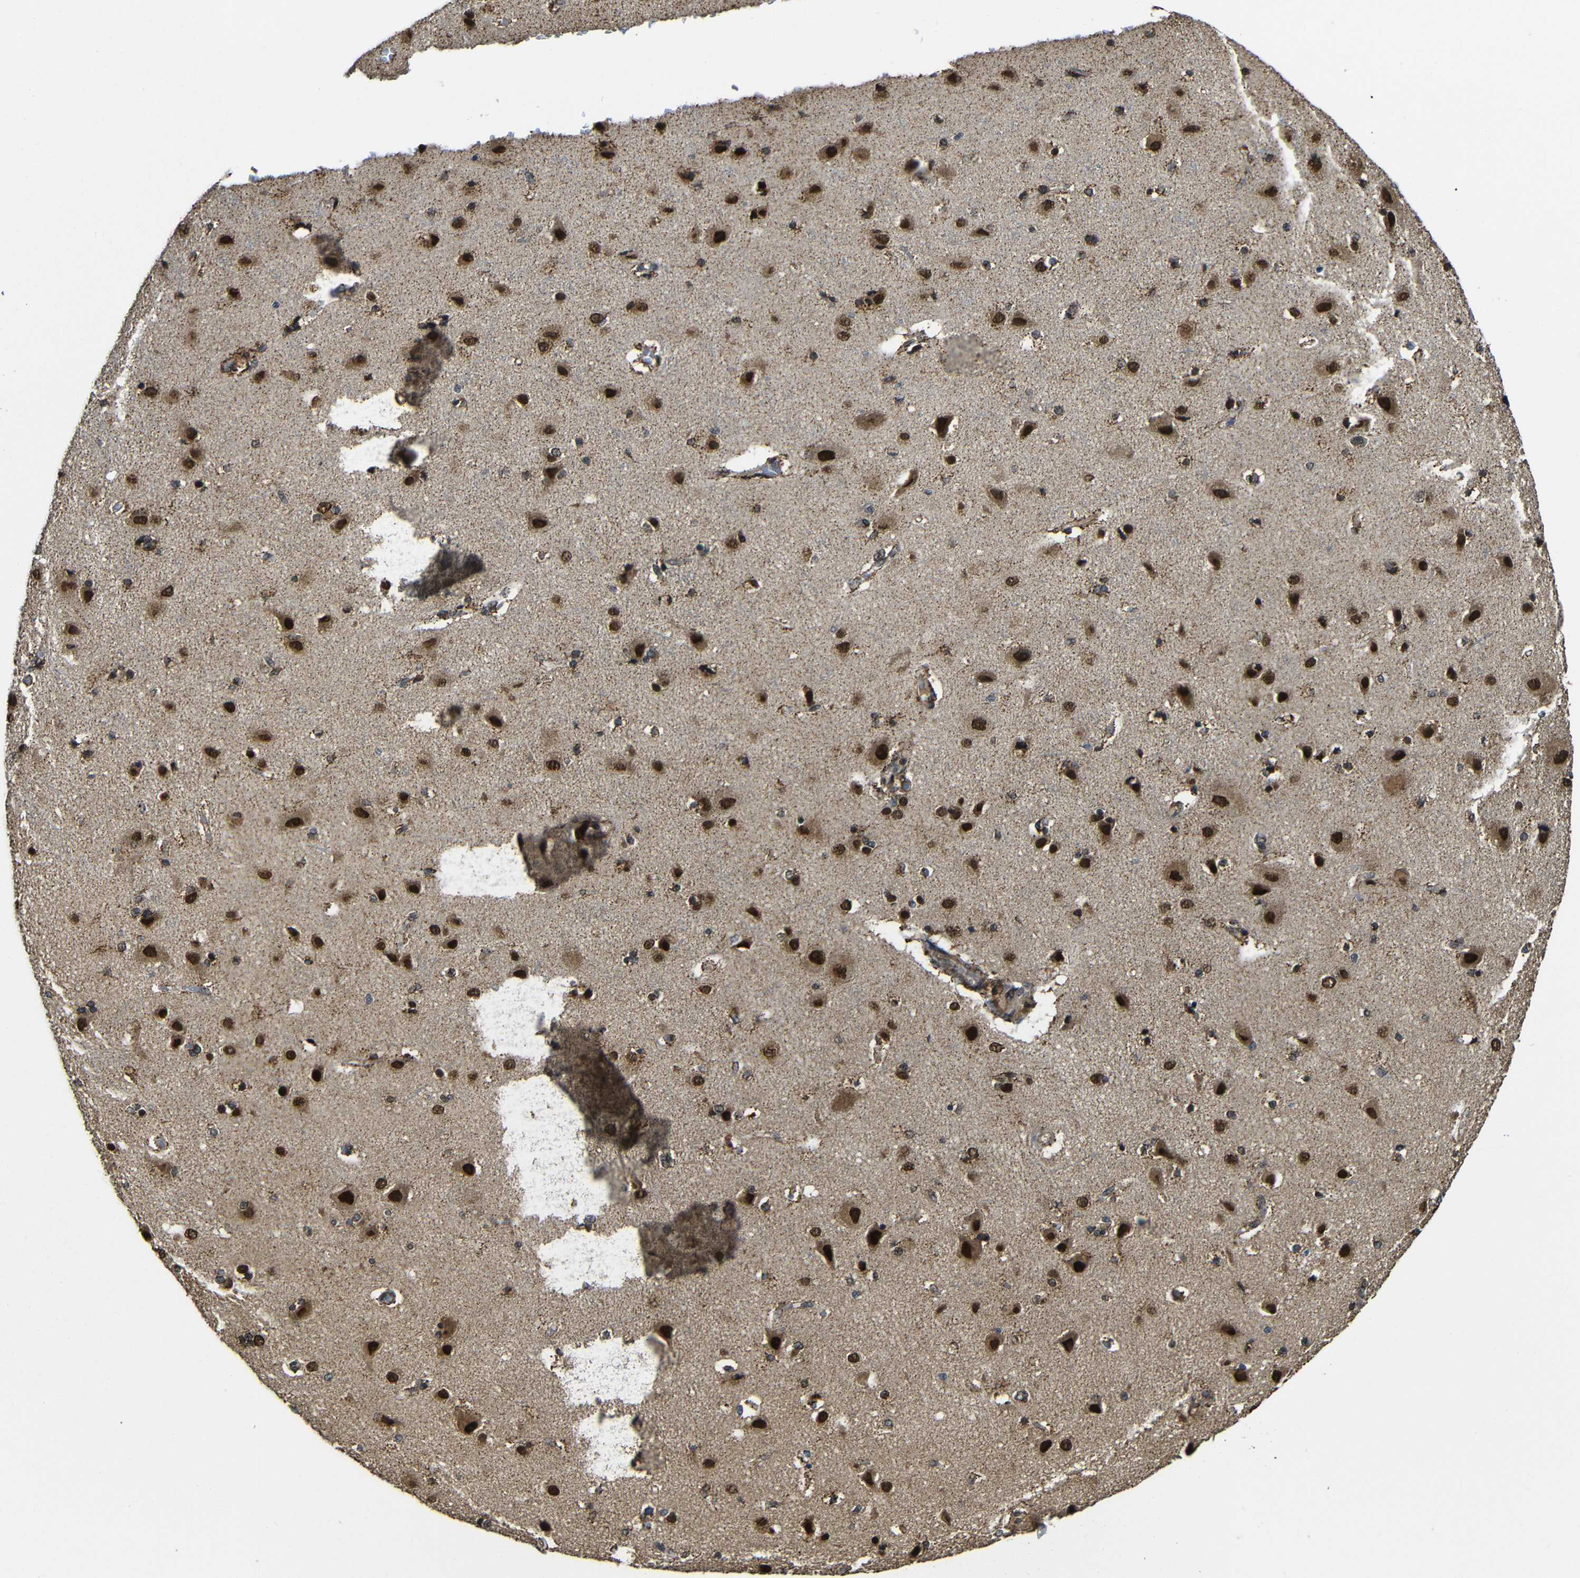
{"staining": {"intensity": "moderate", "quantity": ">75%", "location": "cytoplasmic/membranous,nuclear"}, "tissue": "cerebral cortex", "cell_type": "Endothelial cells", "image_type": "normal", "snomed": [{"axis": "morphology", "description": "Normal tissue, NOS"}, {"axis": "topography", "description": "Cerebral cortex"}], "caption": "About >75% of endothelial cells in normal human cerebral cortex reveal moderate cytoplasmic/membranous,nuclear protein expression as visualized by brown immunohistochemical staining.", "gene": "FAM172A", "patient": {"sex": "female", "age": 54}}